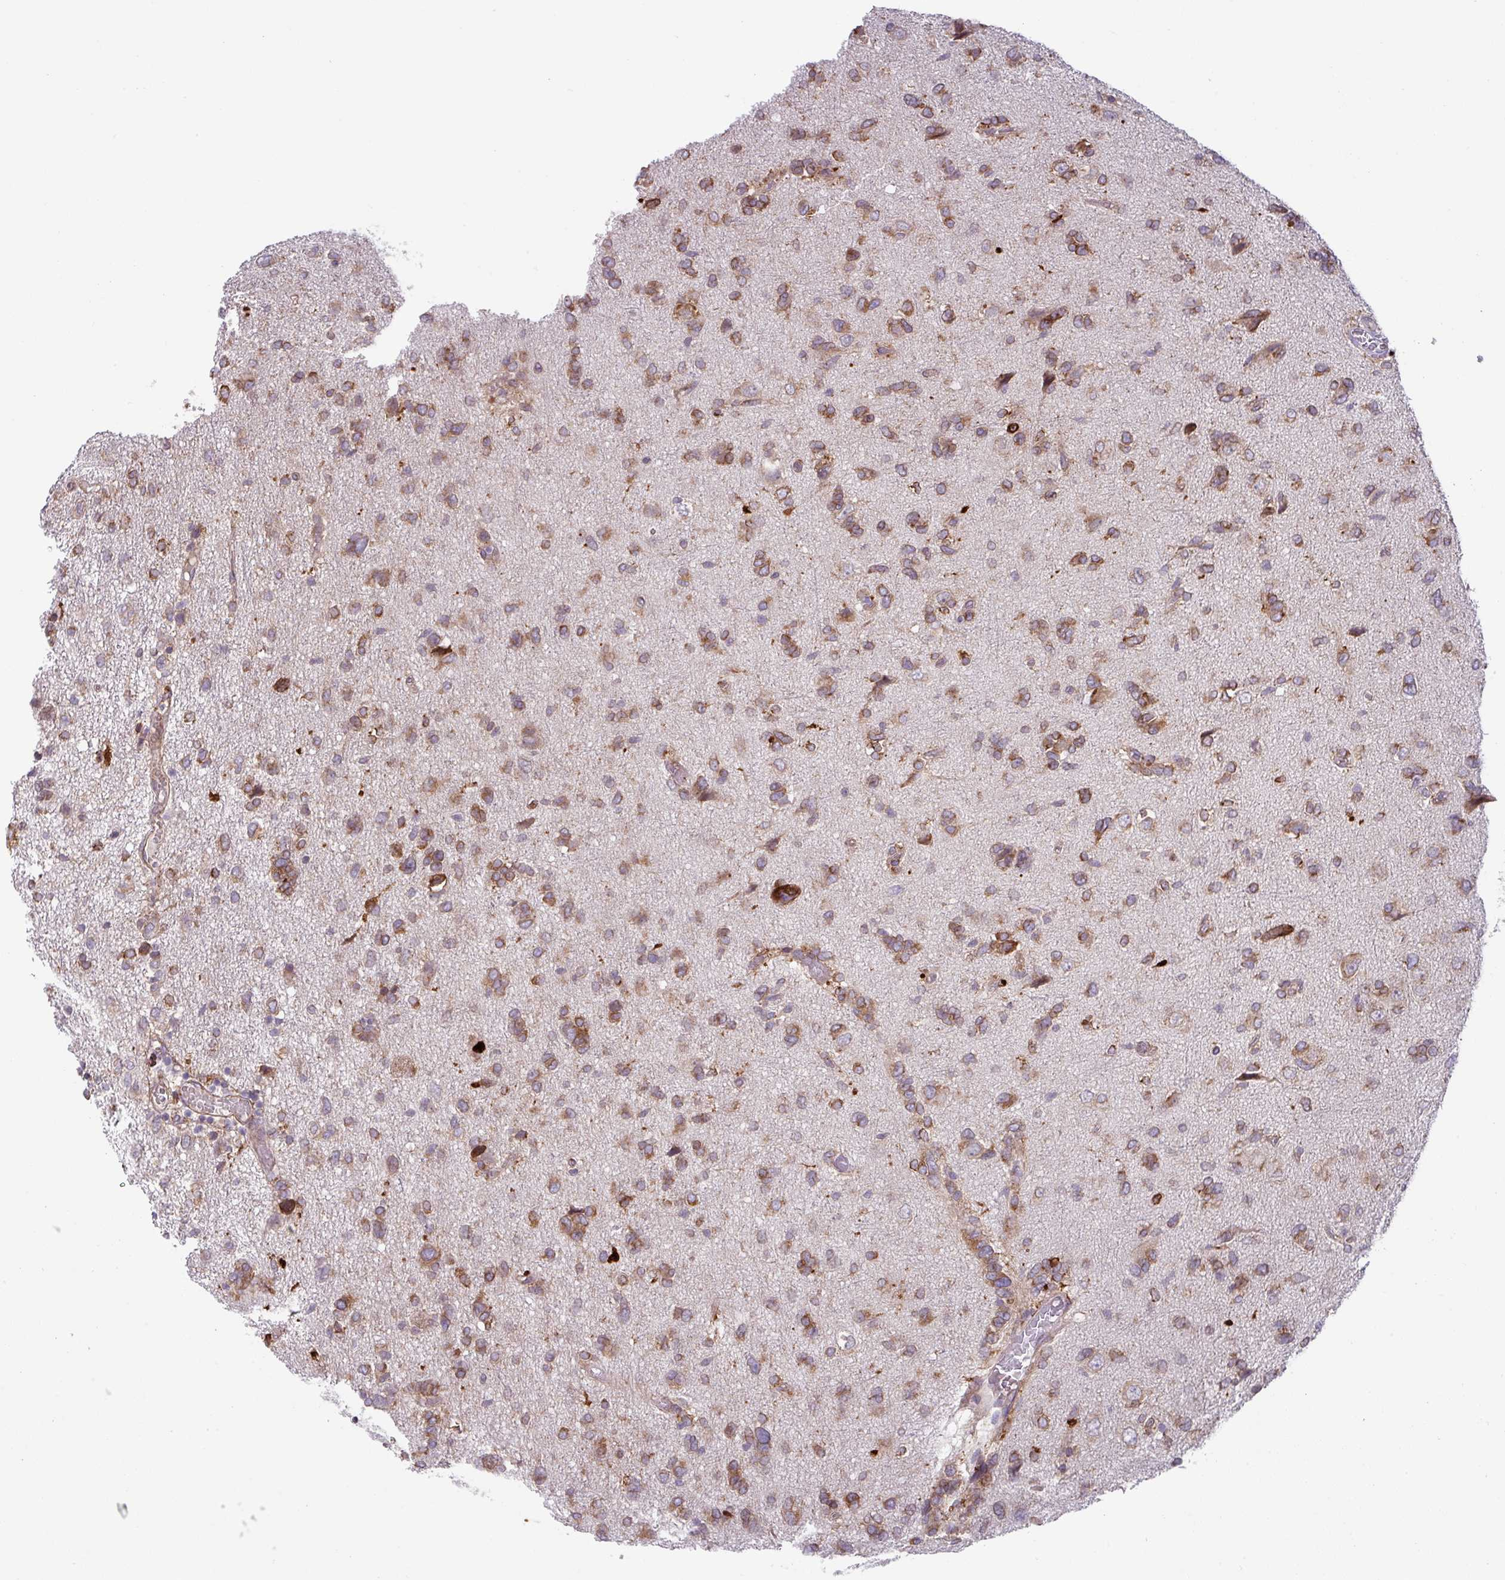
{"staining": {"intensity": "moderate", "quantity": ">75%", "location": "cytoplasmic/membranous"}, "tissue": "glioma", "cell_type": "Tumor cells", "image_type": "cancer", "snomed": [{"axis": "morphology", "description": "Glioma, malignant, High grade"}, {"axis": "topography", "description": "Brain"}], "caption": "Immunohistochemistry staining of malignant glioma (high-grade), which displays medium levels of moderate cytoplasmic/membranous positivity in about >75% of tumor cells indicating moderate cytoplasmic/membranous protein positivity. The staining was performed using DAB (brown) for protein detection and nuclei were counterstained in hematoxylin (blue).", "gene": "SLC39A7", "patient": {"sex": "female", "age": 59}}